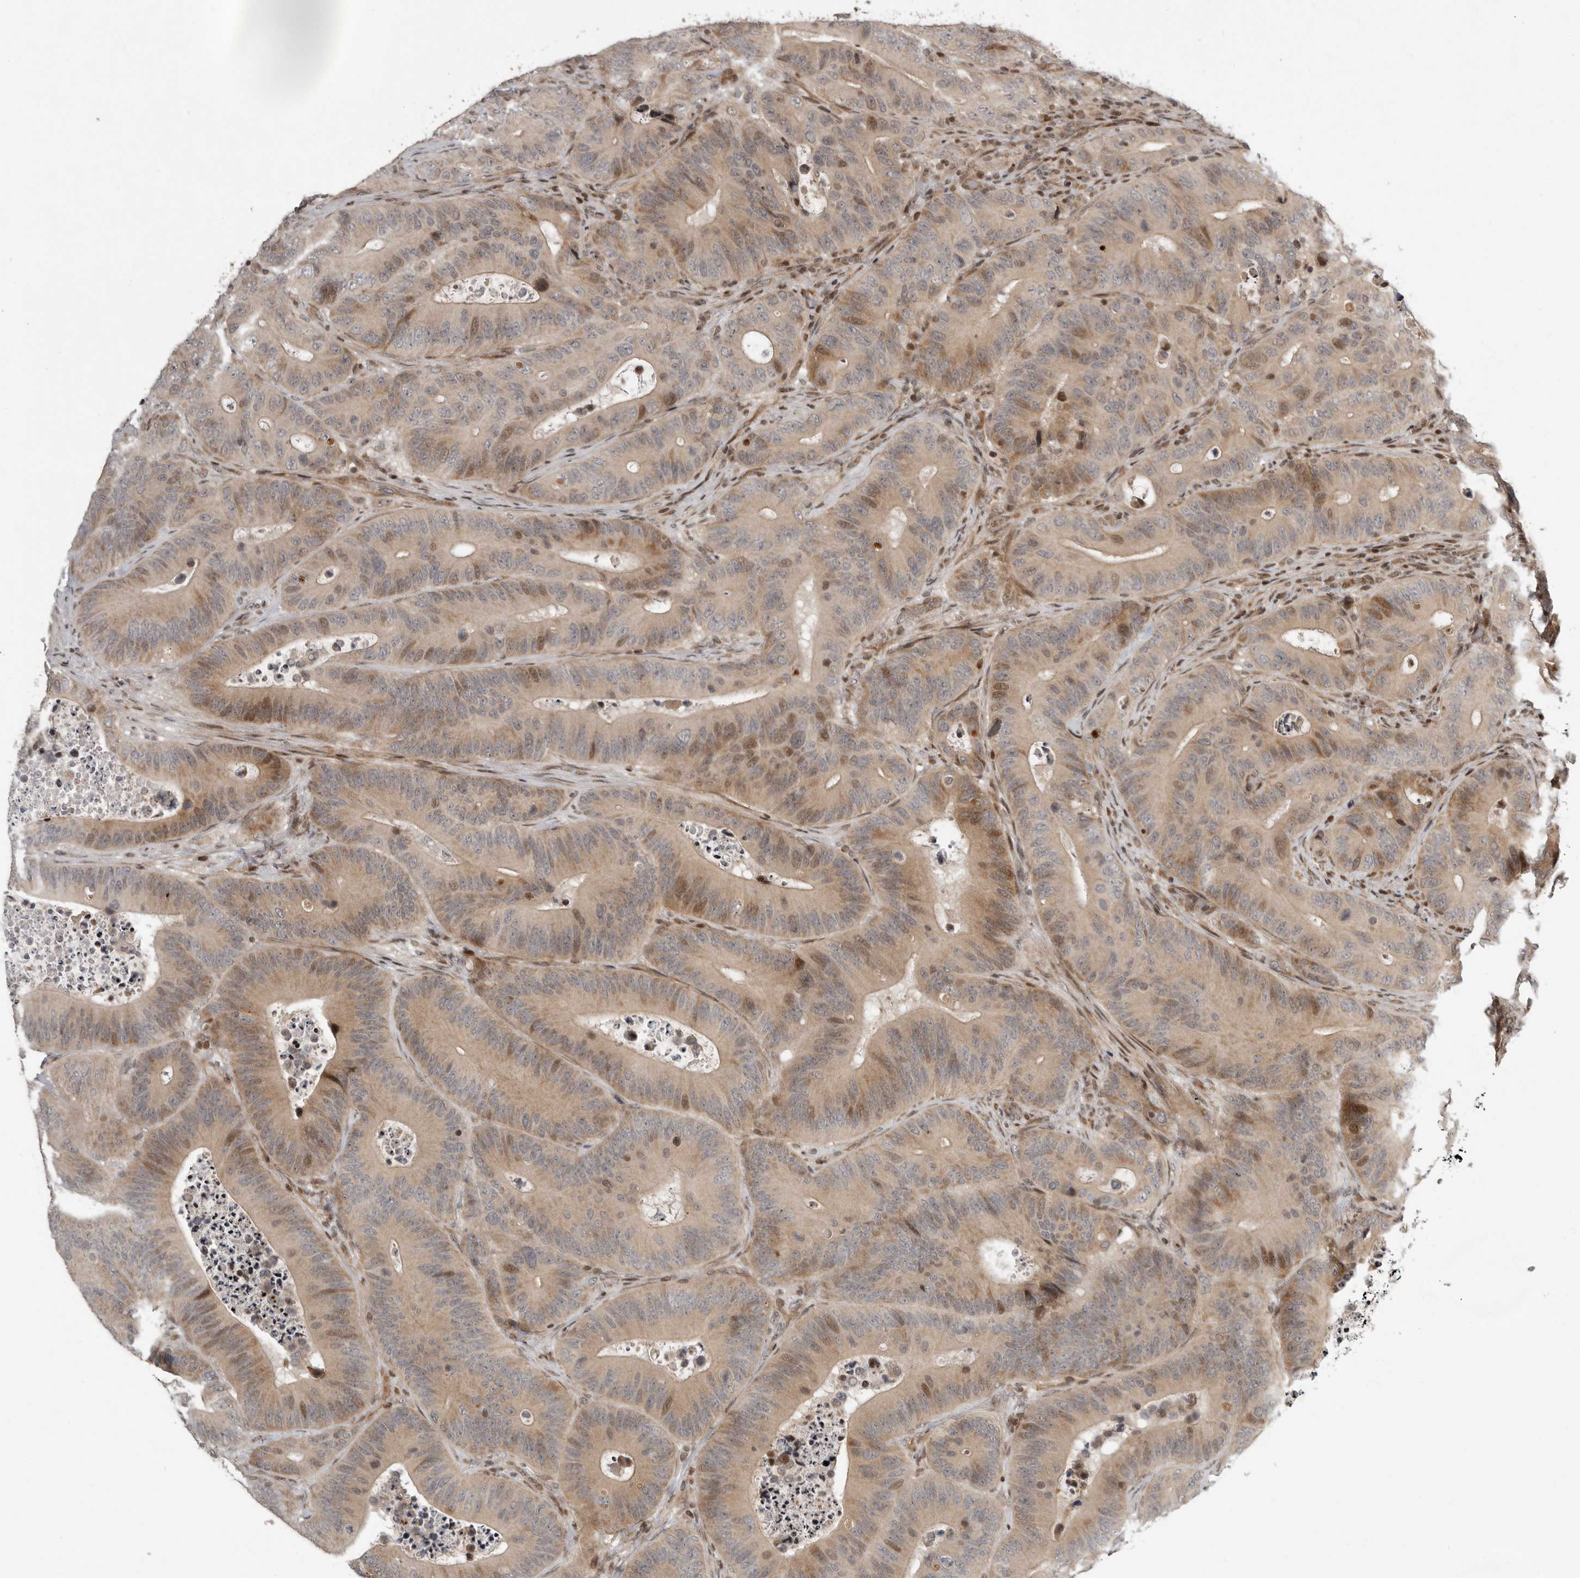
{"staining": {"intensity": "moderate", "quantity": "25%-75%", "location": "nuclear"}, "tissue": "colorectal cancer", "cell_type": "Tumor cells", "image_type": "cancer", "snomed": [{"axis": "morphology", "description": "Adenocarcinoma, NOS"}, {"axis": "topography", "description": "Colon"}], "caption": "IHC staining of colorectal cancer, which exhibits medium levels of moderate nuclear staining in approximately 25%-75% of tumor cells indicating moderate nuclear protein positivity. The staining was performed using DAB (brown) for protein detection and nuclei were counterstained in hematoxylin (blue).", "gene": "RABIF", "patient": {"sex": "male", "age": 83}}